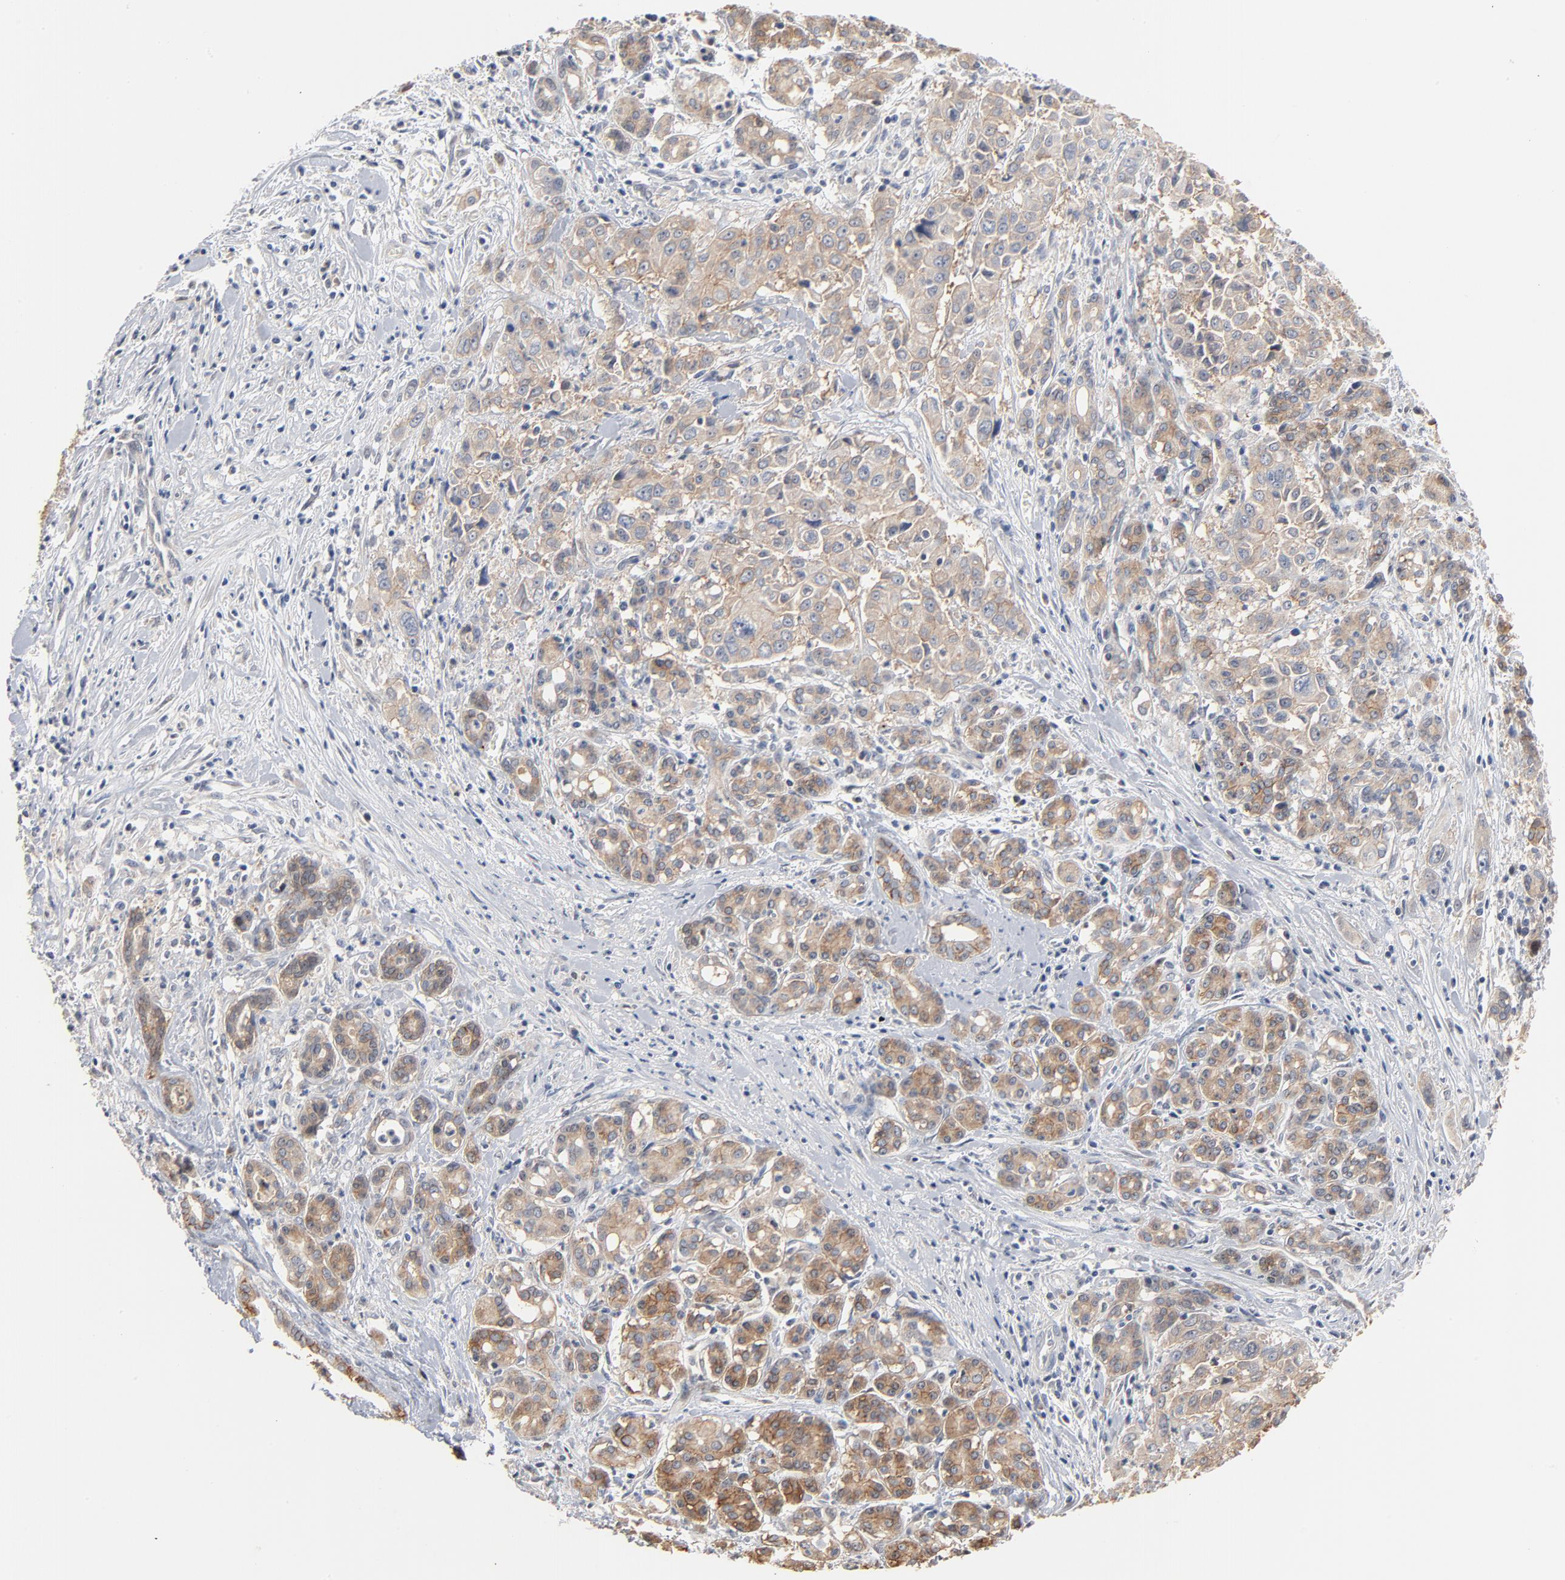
{"staining": {"intensity": "weak", "quantity": ">75%", "location": "cytoplasmic/membranous"}, "tissue": "pancreatic cancer", "cell_type": "Tumor cells", "image_type": "cancer", "snomed": [{"axis": "morphology", "description": "Adenocarcinoma, NOS"}, {"axis": "topography", "description": "Pancreas"}], "caption": "IHC of human pancreatic adenocarcinoma demonstrates low levels of weak cytoplasmic/membranous staining in about >75% of tumor cells. (IHC, brightfield microscopy, high magnification).", "gene": "EPCAM", "patient": {"sex": "female", "age": 52}}